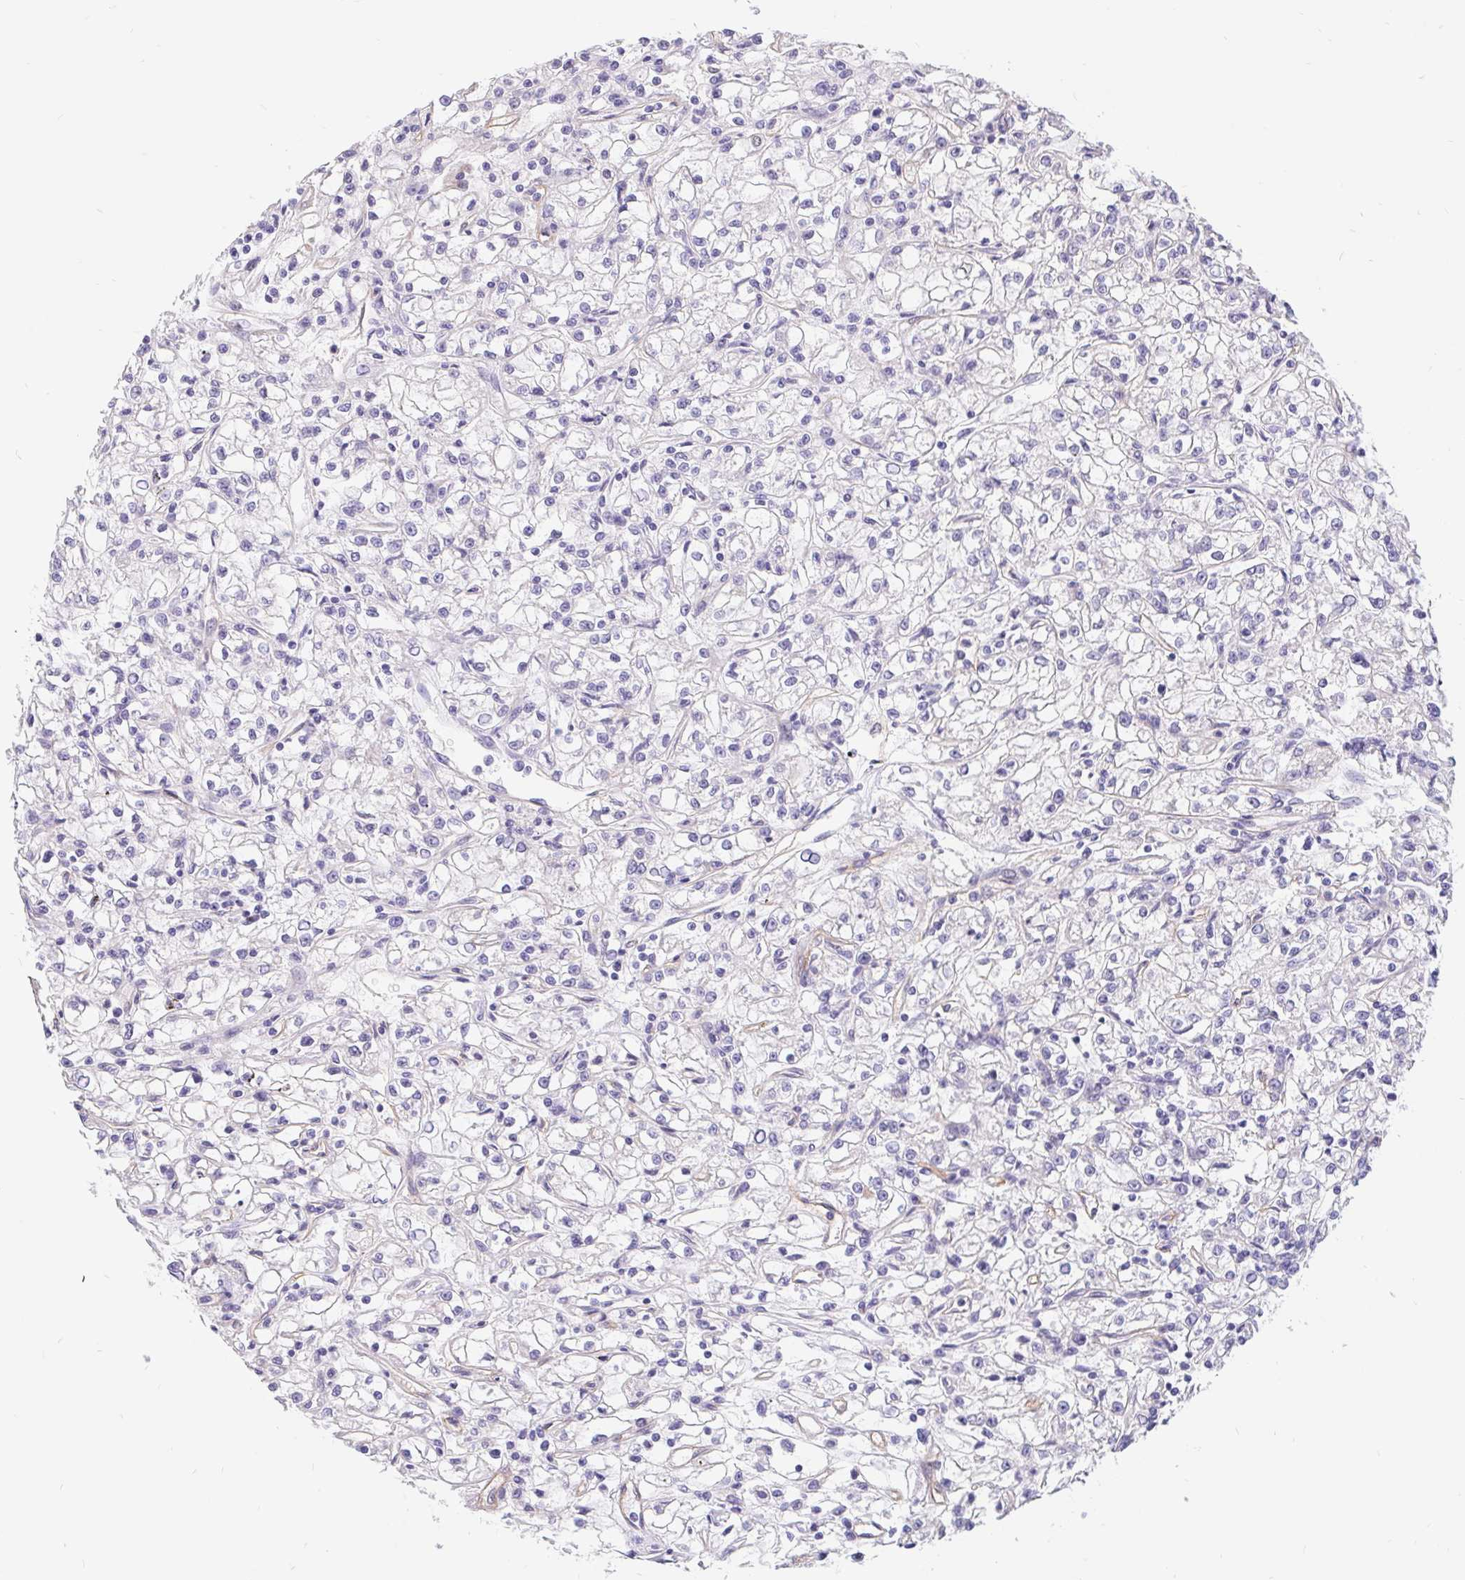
{"staining": {"intensity": "negative", "quantity": "none", "location": "none"}, "tissue": "renal cancer", "cell_type": "Tumor cells", "image_type": "cancer", "snomed": [{"axis": "morphology", "description": "Adenocarcinoma, NOS"}, {"axis": "topography", "description": "Kidney"}], "caption": "Renal adenocarcinoma stained for a protein using immunohistochemistry (IHC) demonstrates no staining tumor cells.", "gene": "LIMCH1", "patient": {"sex": "female", "age": 59}}